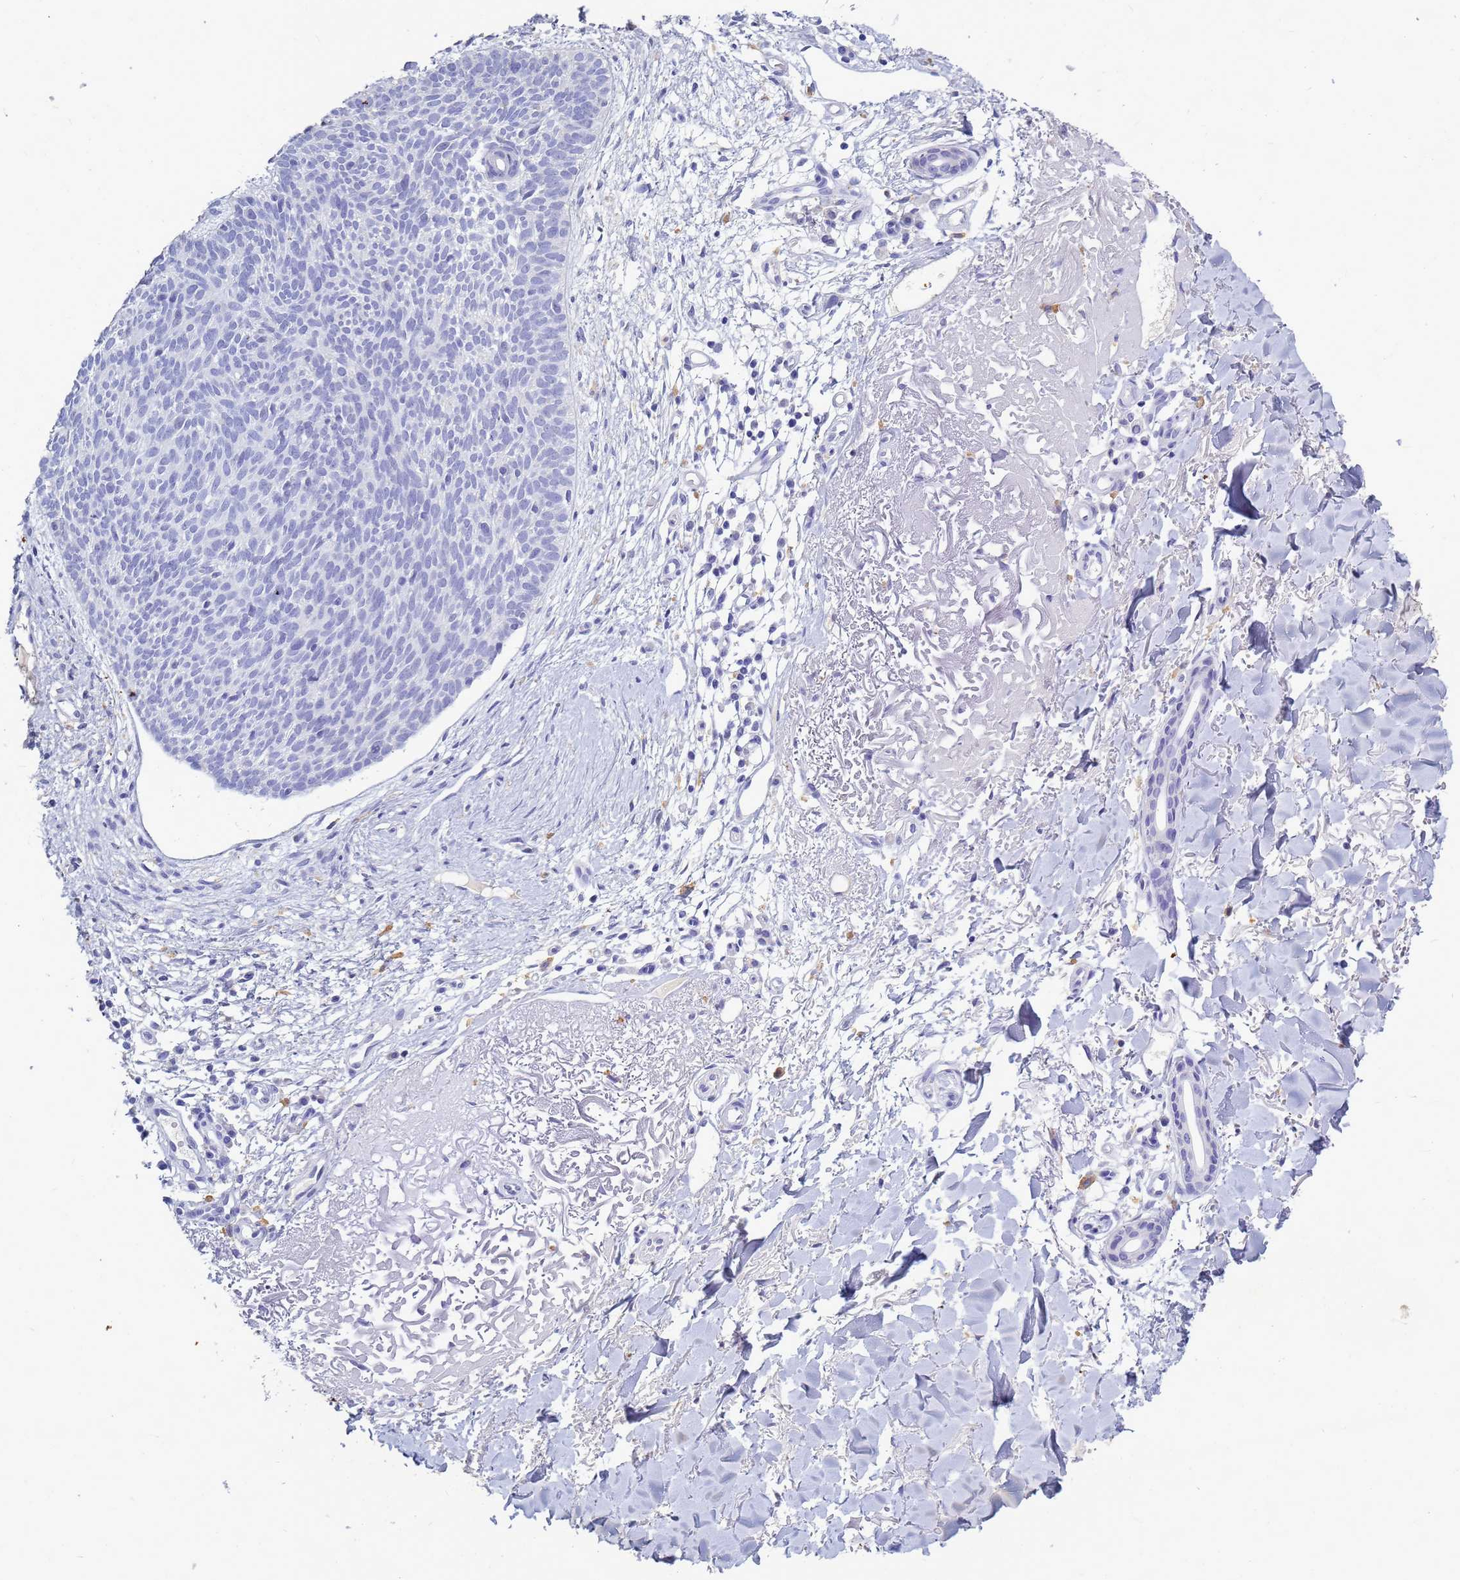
{"staining": {"intensity": "negative", "quantity": "none", "location": "none"}, "tissue": "skin cancer", "cell_type": "Tumor cells", "image_type": "cancer", "snomed": [{"axis": "morphology", "description": "Basal cell carcinoma"}, {"axis": "topography", "description": "Skin"}], "caption": "IHC histopathology image of neoplastic tissue: human basal cell carcinoma (skin) stained with DAB exhibits no significant protein positivity in tumor cells. (DAB (3,3'-diaminobenzidine) immunohistochemistry (IHC), high magnification).", "gene": "B3GNT8", "patient": {"sex": "male", "age": 84}}